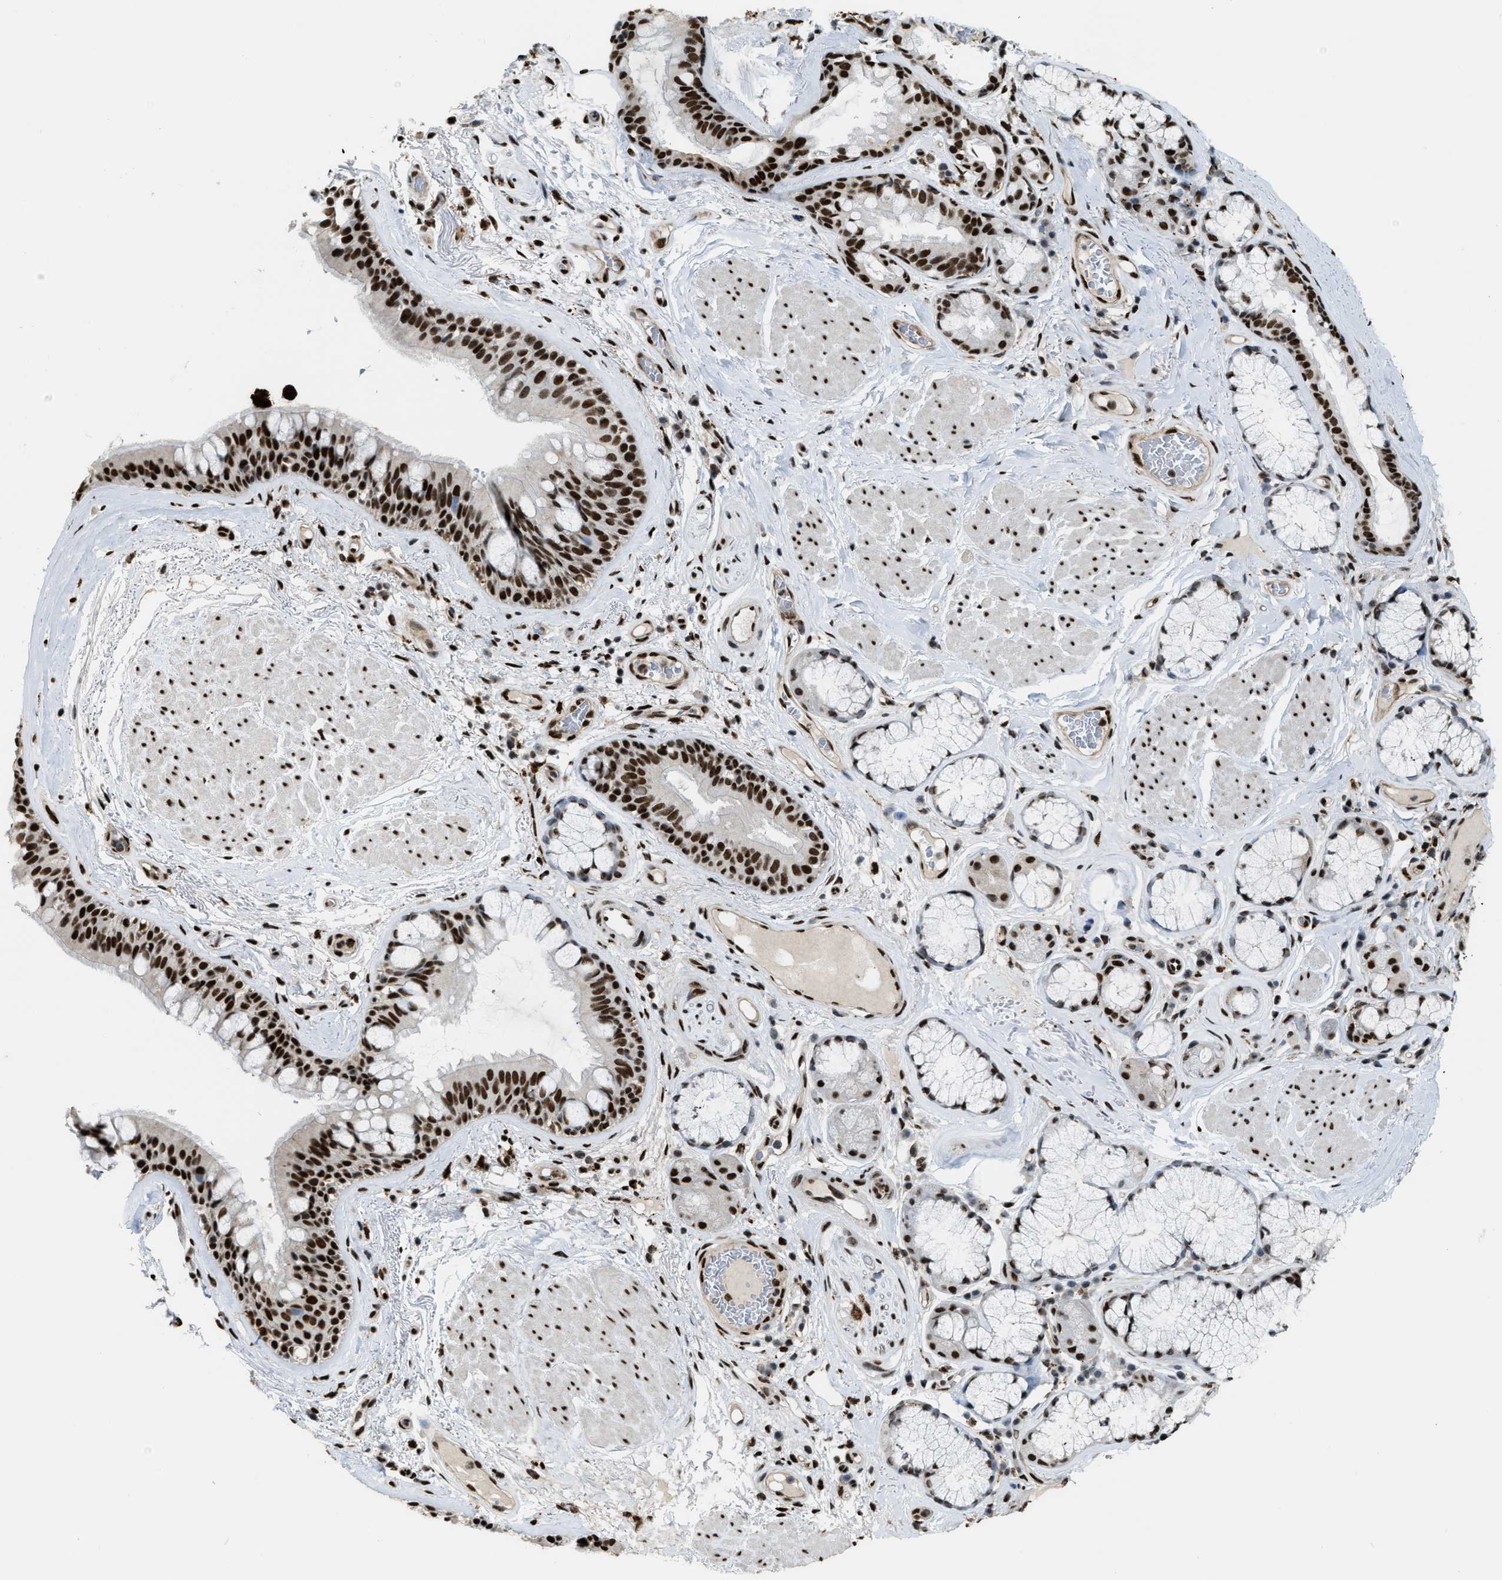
{"staining": {"intensity": "strong", "quantity": ">75%", "location": "nuclear"}, "tissue": "bronchus", "cell_type": "Respiratory epithelial cells", "image_type": "normal", "snomed": [{"axis": "morphology", "description": "Normal tissue, NOS"}, {"axis": "topography", "description": "Cartilage tissue"}], "caption": "Immunohistochemistry (IHC) (DAB (3,3'-diaminobenzidine)) staining of normal human bronchus displays strong nuclear protein staining in approximately >75% of respiratory epithelial cells. The staining is performed using DAB (3,3'-diaminobenzidine) brown chromogen to label protein expression. The nuclei are counter-stained blue using hematoxylin.", "gene": "NUMA1", "patient": {"sex": "female", "age": 63}}